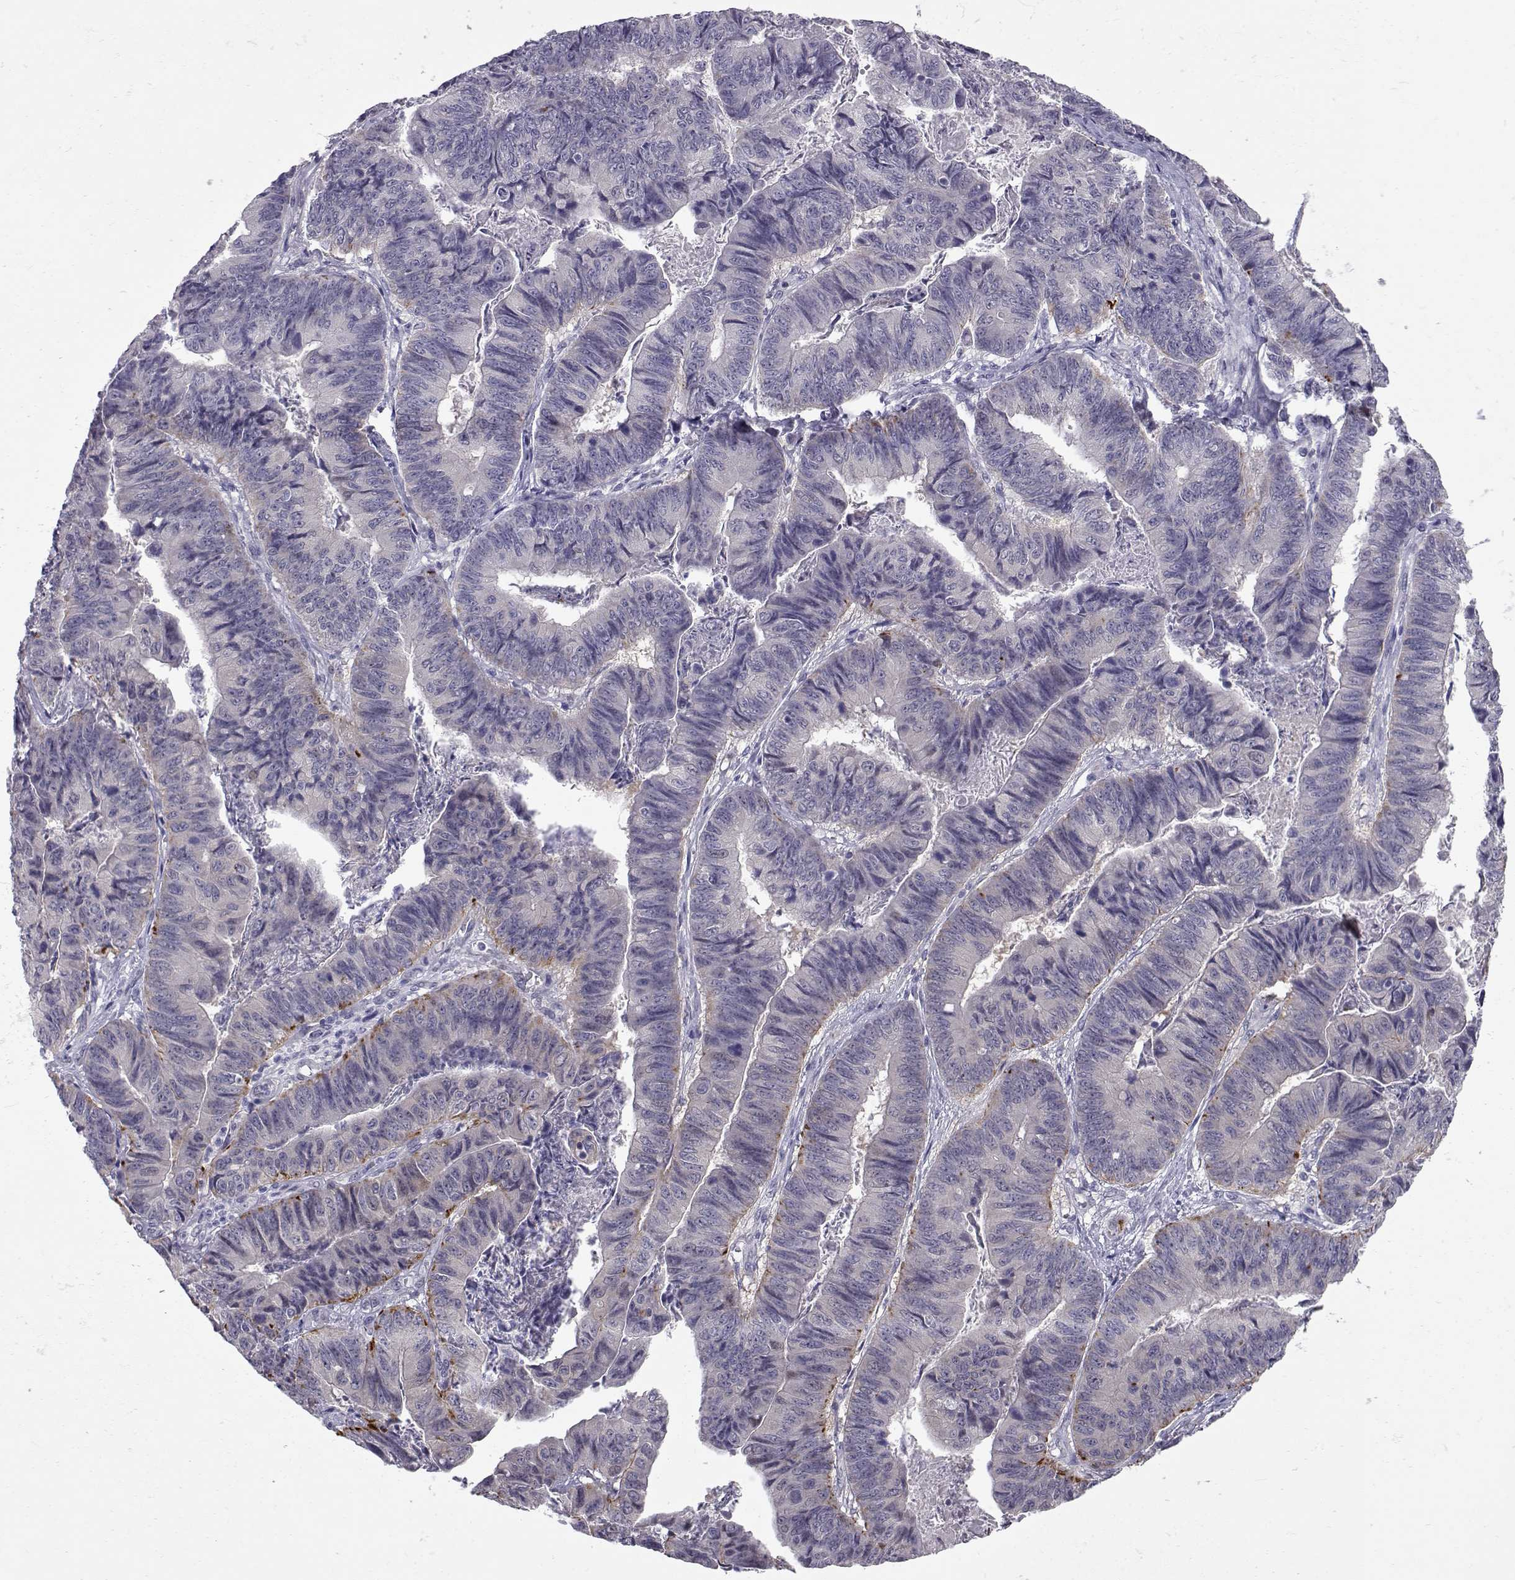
{"staining": {"intensity": "moderate", "quantity": "<25%", "location": "cytoplasmic/membranous"}, "tissue": "stomach cancer", "cell_type": "Tumor cells", "image_type": "cancer", "snomed": [{"axis": "morphology", "description": "Adenocarcinoma, NOS"}, {"axis": "topography", "description": "Stomach, lower"}], "caption": "Brown immunohistochemical staining in human stomach cancer shows moderate cytoplasmic/membranous staining in about <25% of tumor cells.", "gene": "NPVF", "patient": {"sex": "male", "age": 77}}